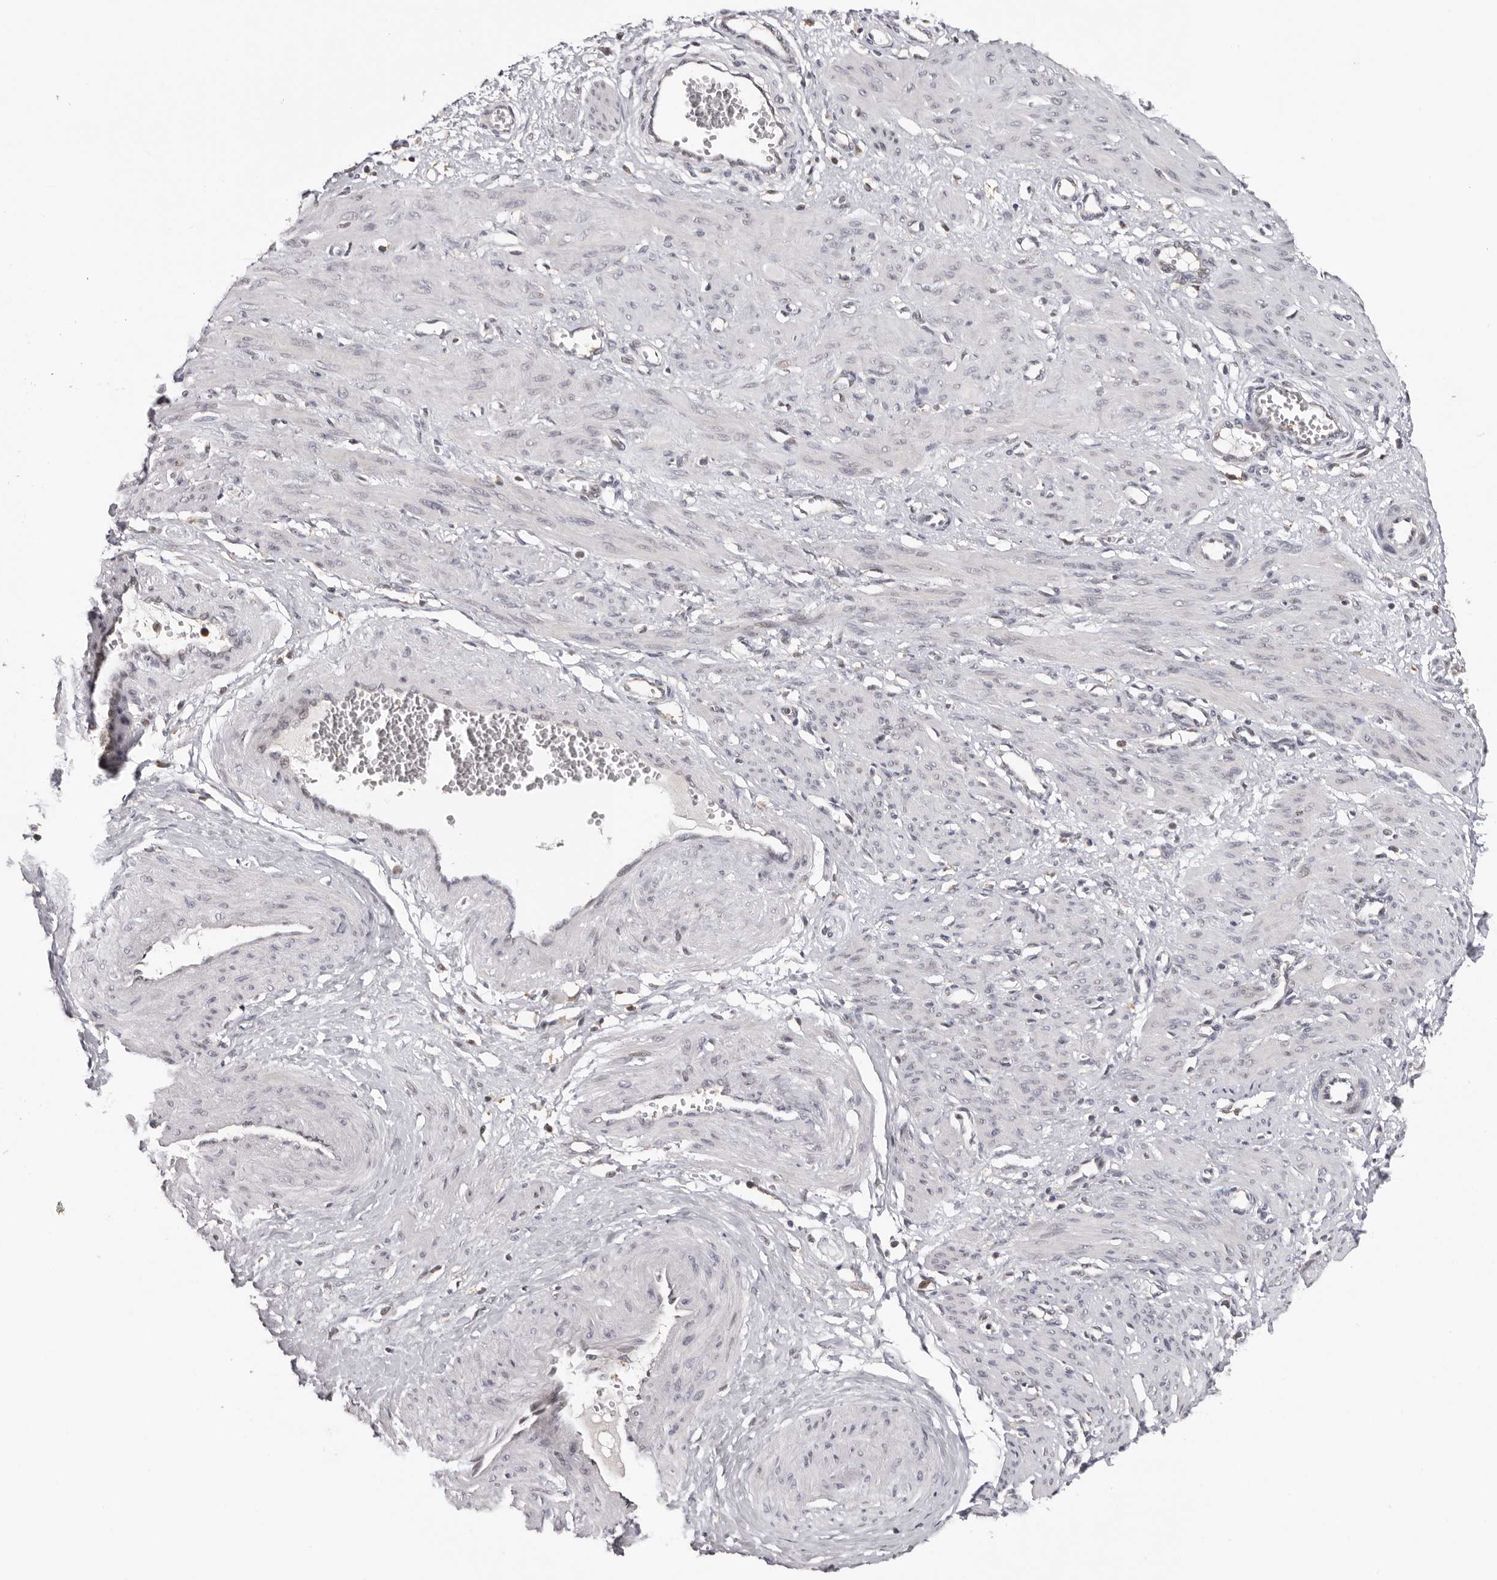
{"staining": {"intensity": "negative", "quantity": "none", "location": "none"}, "tissue": "smooth muscle", "cell_type": "Smooth muscle cells", "image_type": "normal", "snomed": [{"axis": "morphology", "description": "Normal tissue, NOS"}, {"axis": "topography", "description": "Endometrium"}], "caption": "A photomicrograph of human smooth muscle is negative for staining in smooth muscle cells. (DAB IHC, high magnification).", "gene": "KIF2B", "patient": {"sex": "female", "age": 33}}